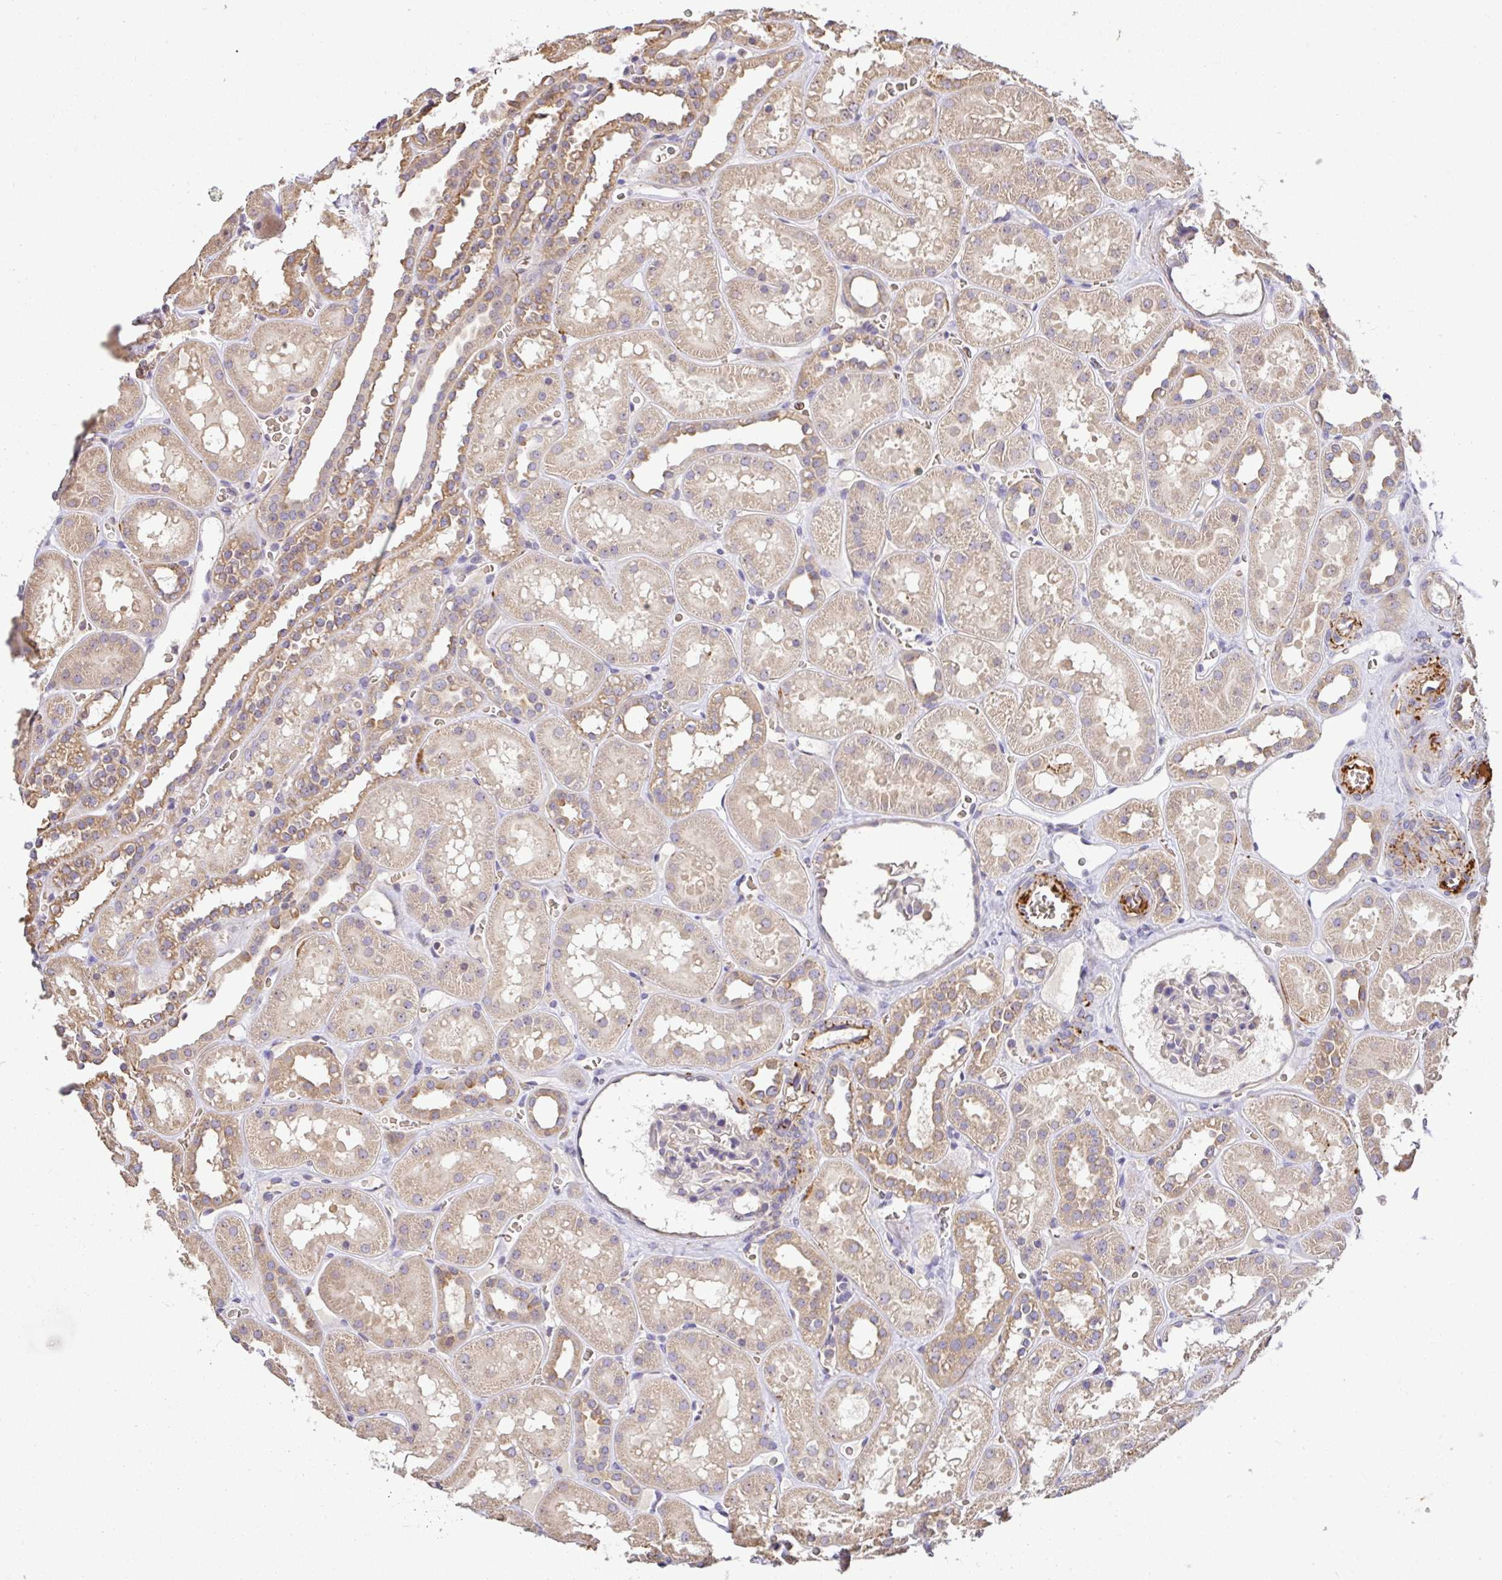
{"staining": {"intensity": "negative", "quantity": "none", "location": "none"}, "tissue": "kidney", "cell_type": "Cells in glomeruli", "image_type": "normal", "snomed": [{"axis": "morphology", "description": "Normal tissue, NOS"}, {"axis": "topography", "description": "Kidney"}], "caption": "This image is of unremarkable kidney stained with IHC to label a protein in brown with the nuclei are counter-stained blue. There is no expression in cells in glomeruli. (Stains: DAB (3,3'-diaminobenzidine) immunohistochemistry with hematoxylin counter stain, Microscopy: brightfield microscopy at high magnification).", "gene": "C1QTNF9B", "patient": {"sex": "female", "age": 41}}